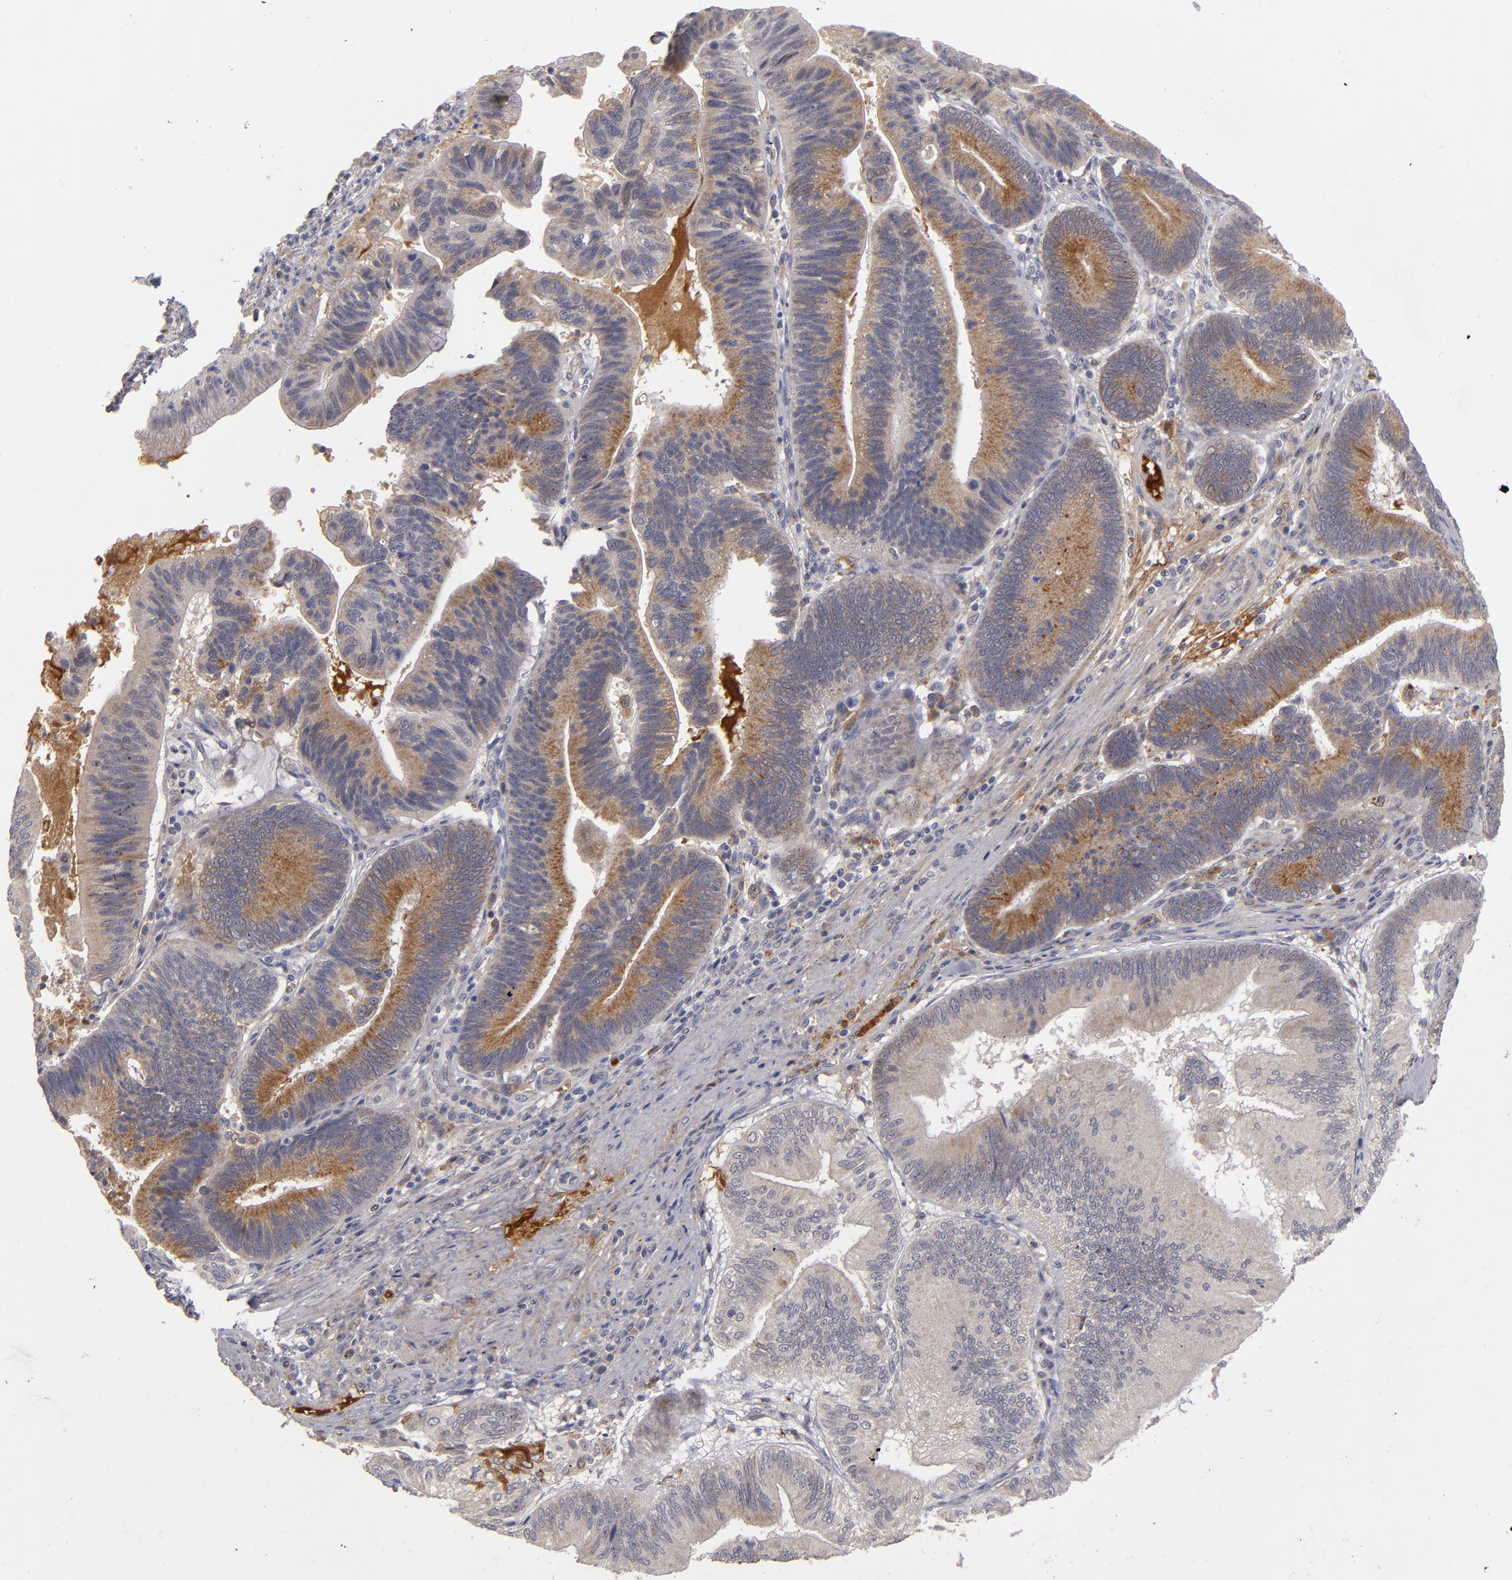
{"staining": {"intensity": "moderate", "quantity": ">75%", "location": "cytoplasmic/membranous"}, "tissue": "pancreatic cancer", "cell_type": "Tumor cells", "image_type": "cancer", "snomed": [{"axis": "morphology", "description": "Adenocarcinoma, NOS"}, {"axis": "topography", "description": "Pancreas"}], "caption": "Adenocarcinoma (pancreatic) stained with a brown dye reveals moderate cytoplasmic/membranous positive positivity in approximately >75% of tumor cells.", "gene": "EXD2", "patient": {"sex": "male", "age": 82}}